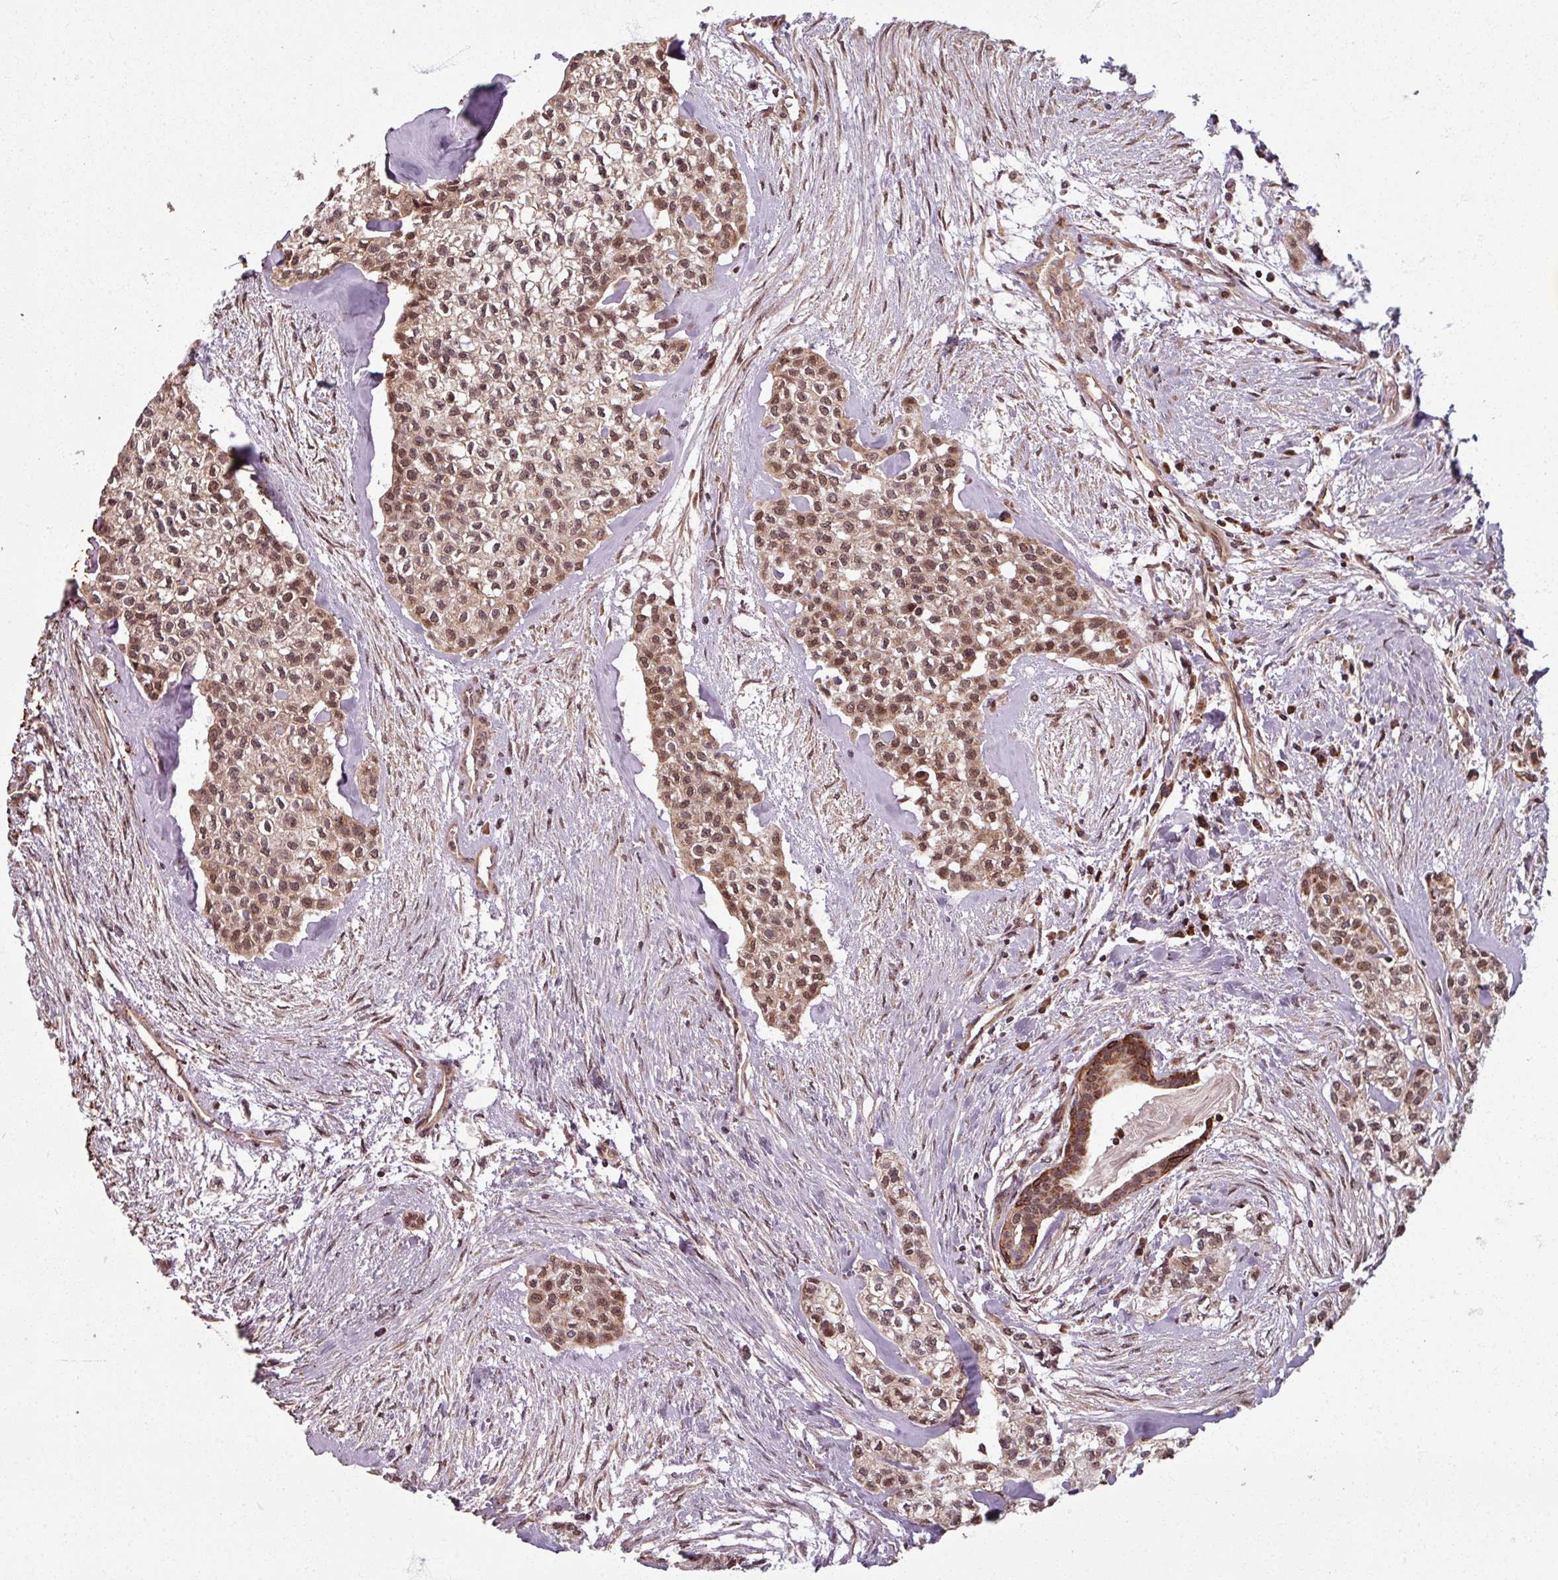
{"staining": {"intensity": "moderate", "quantity": "25%-75%", "location": "nuclear"}, "tissue": "head and neck cancer", "cell_type": "Tumor cells", "image_type": "cancer", "snomed": [{"axis": "morphology", "description": "Adenocarcinoma, NOS"}, {"axis": "topography", "description": "Head-Neck"}], "caption": "Head and neck cancer (adenocarcinoma) tissue shows moderate nuclear positivity in about 25%-75% of tumor cells, visualized by immunohistochemistry. (Stains: DAB in brown, nuclei in blue, Microscopy: brightfield microscopy at high magnification).", "gene": "SWI5", "patient": {"sex": "male", "age": 81}}